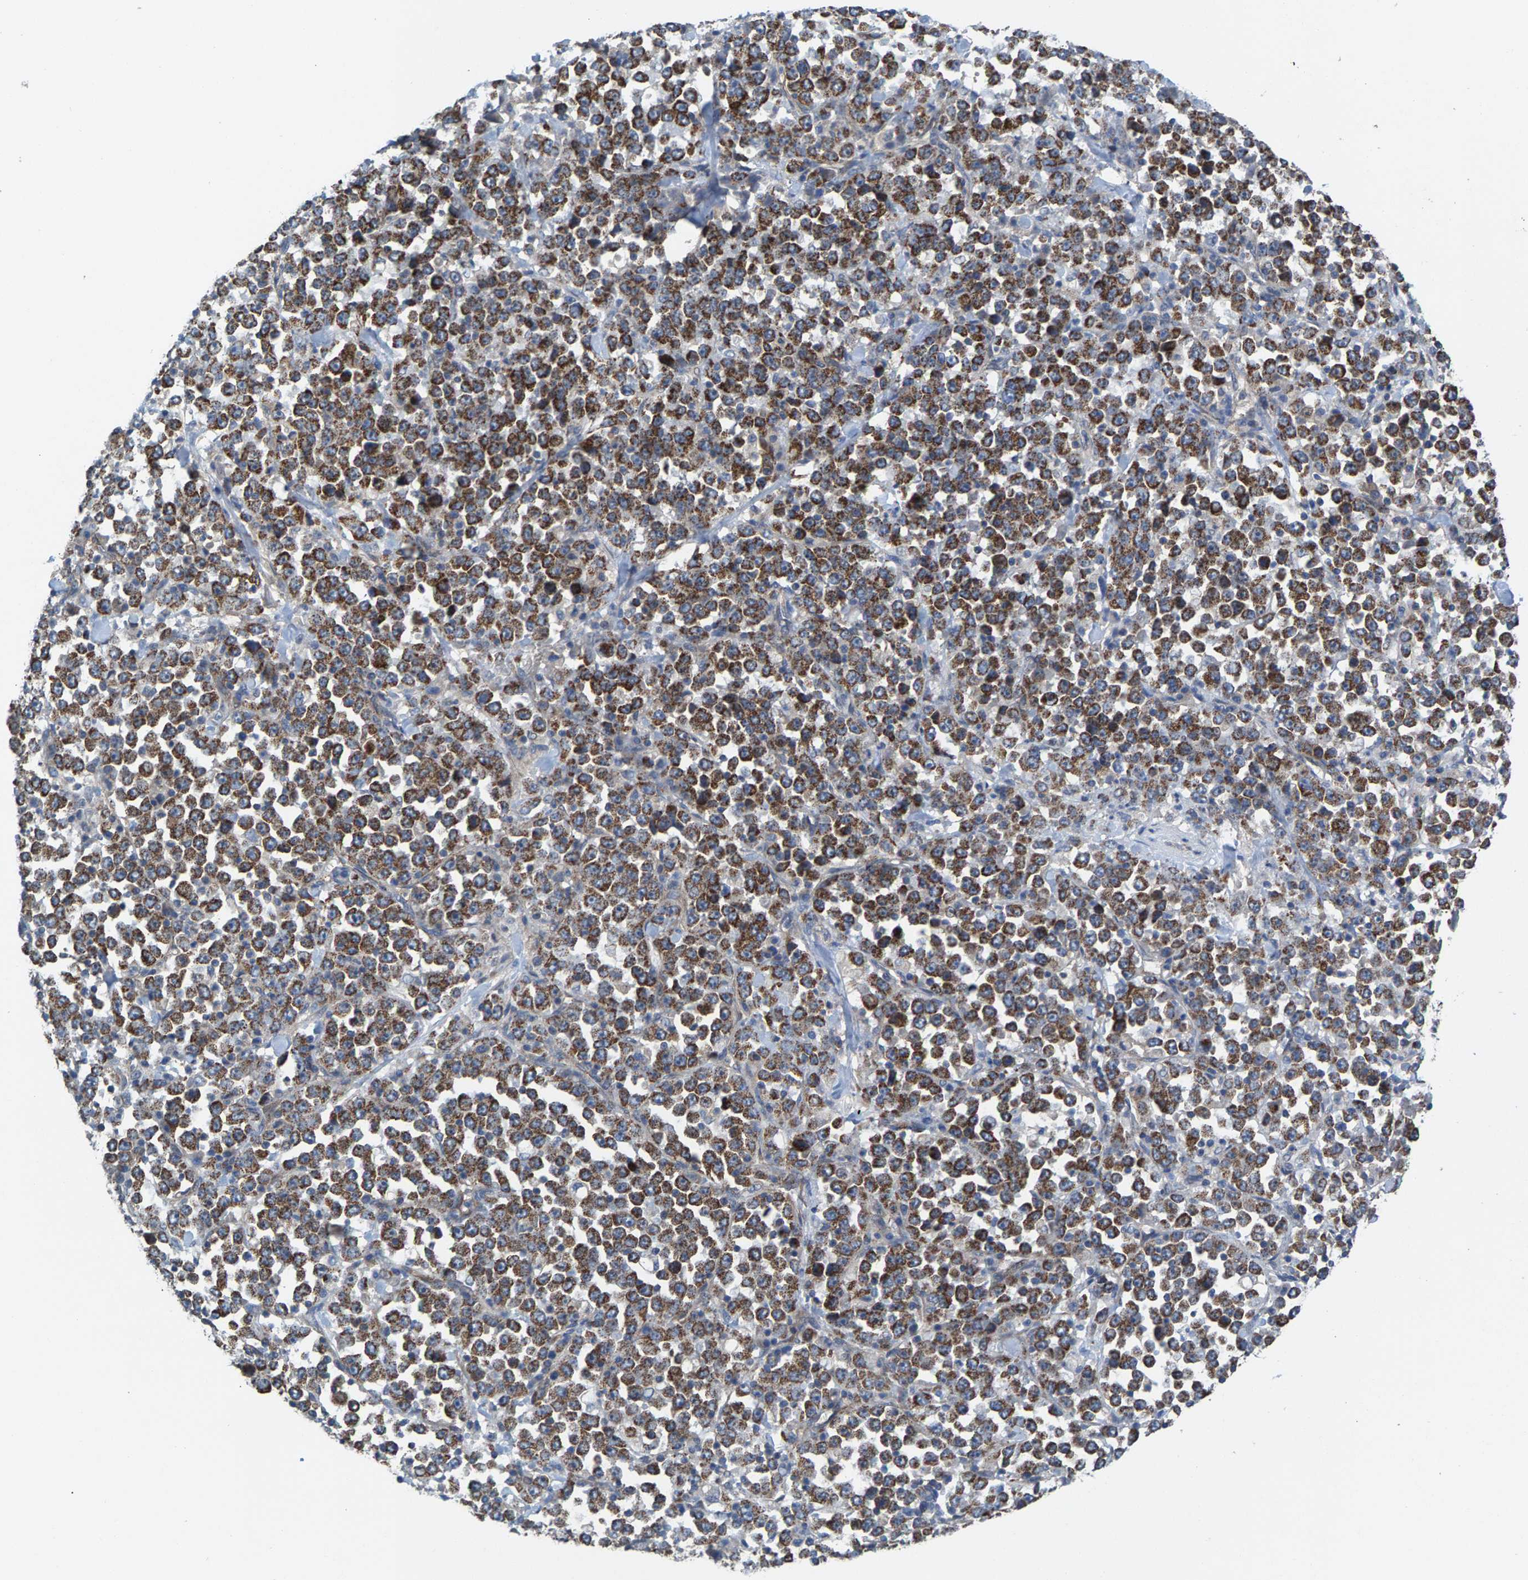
{"staining": {"intensity": "moderate", "quantity": ">75%", "location": "cytoplasmic/membranous"}, "tissue": "stomach cancer", "cell_type": "Tumor cells", "image_type": "cancer", "snomed": [{"axis": "morphology", "description": "Normal tissue, NOS"}, {"axis": "morphology", "description": "Adenocarcinoma, NOS"}, {"axis": "topography", "description": "Stomach, upper"}, {"axis": "topography", "description": "Stomach"}], "caption": "A medium amount of moderate cytoplasmic/membranous expression is present in approximately >75% of tumor cells in adenocarcinoma (stomach) tissue. (DAB (3,3'-diaminobenzidine) IHC, brown staining for protein, blue staining for nuclei).", "gene": "MRM1", "patient": {"sex": "male", "age": 59}}